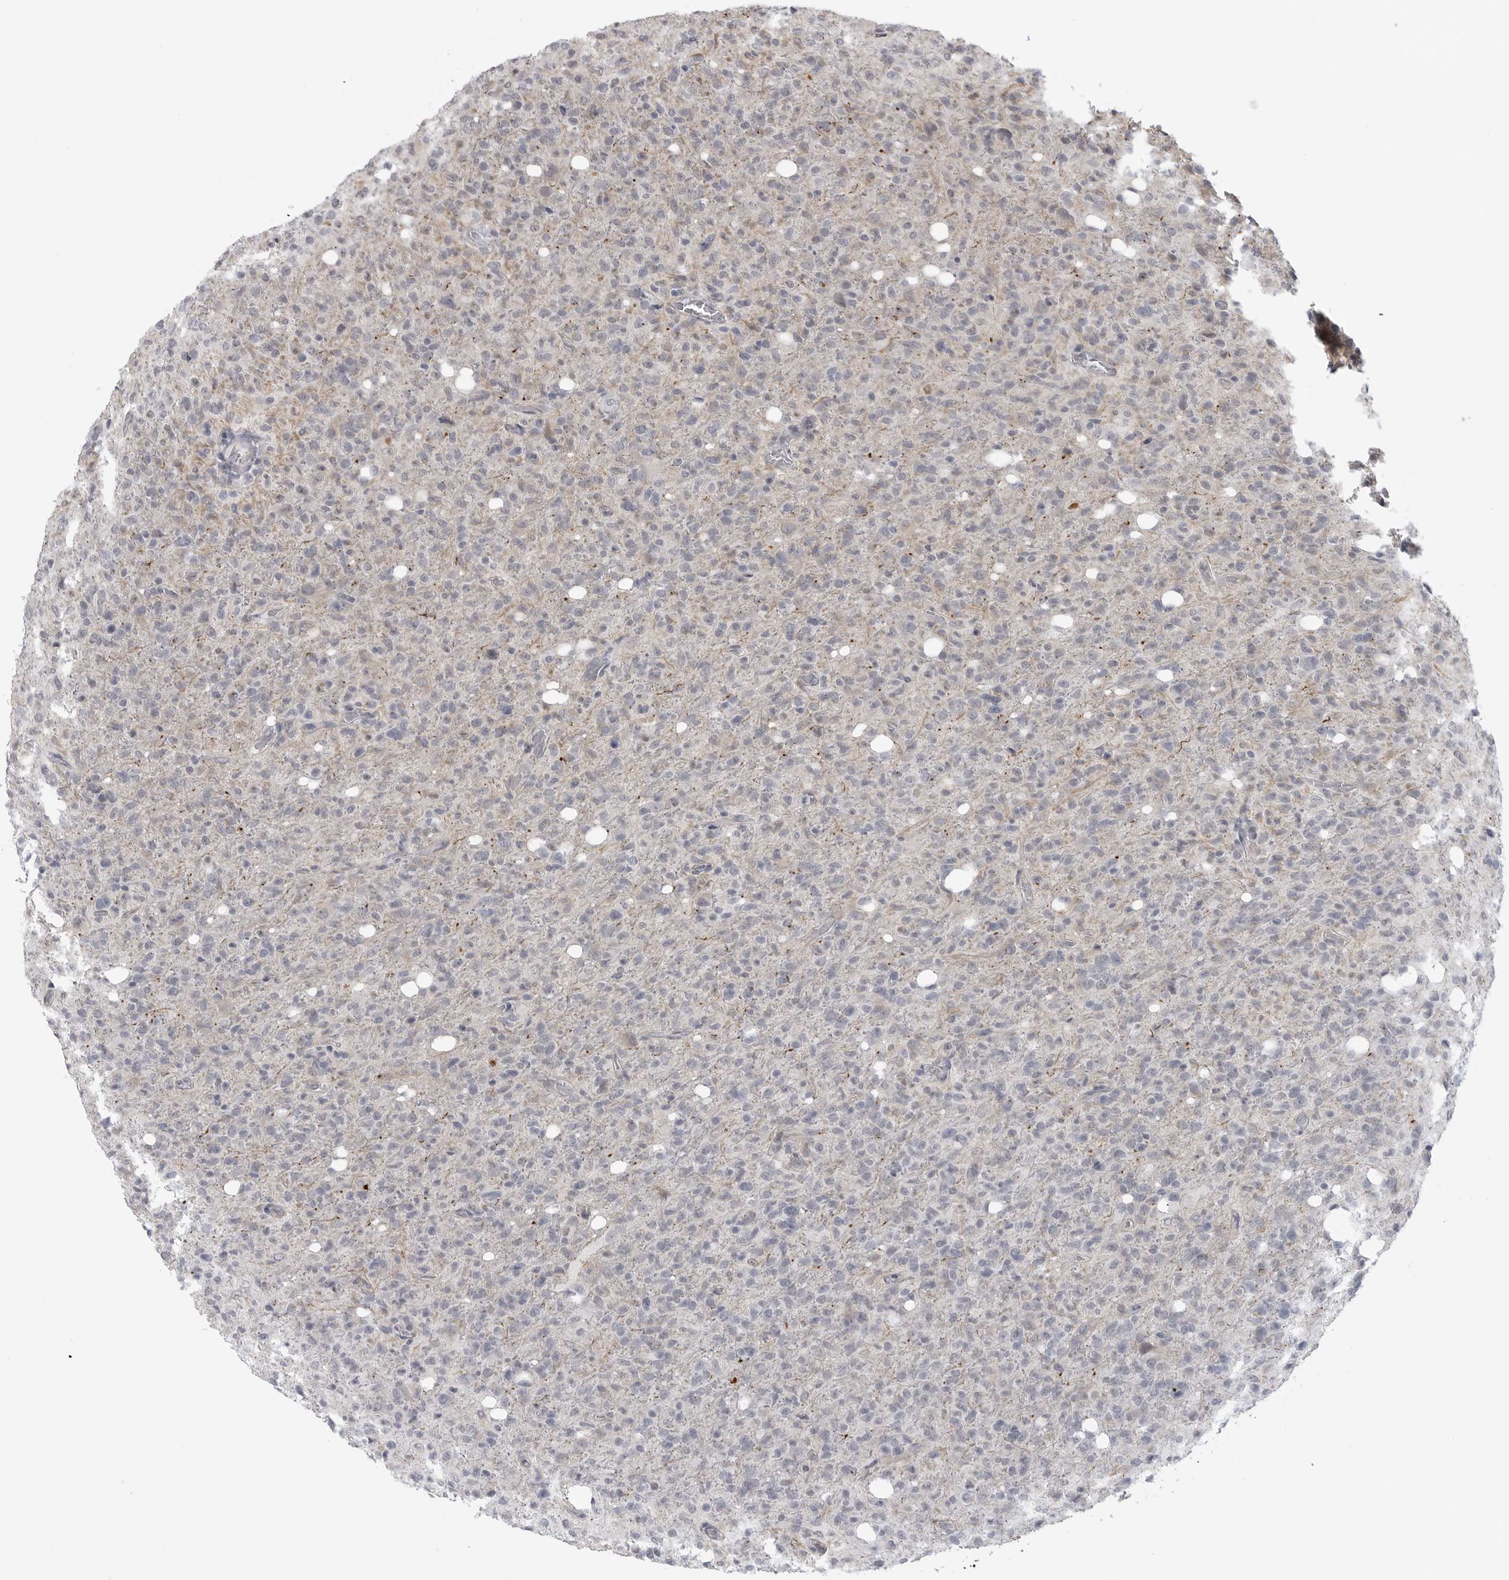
{"staining": {"intensity": "negative", "quantity": "none", "location": "none"}, "tissue": "glioma", "cell_type": "Tumor cells", "image_type": "cancer", "snomed": [{"axis": "morphology", "description": "Glioma, malignant, High grade"}, {"axis": "topography", "description": "Brain"}], "caption": "A histopathology image of glioma stained for a protein exhibits no brown staining in tumor cells. (Stains: DAB immunohistochemistry (IHC) with hematoxylin counter stain, Microscopy: brightfield microscopy at high magnification).", "gene": "LRRC45", "patient": {"sex": "female", "age": 57}}